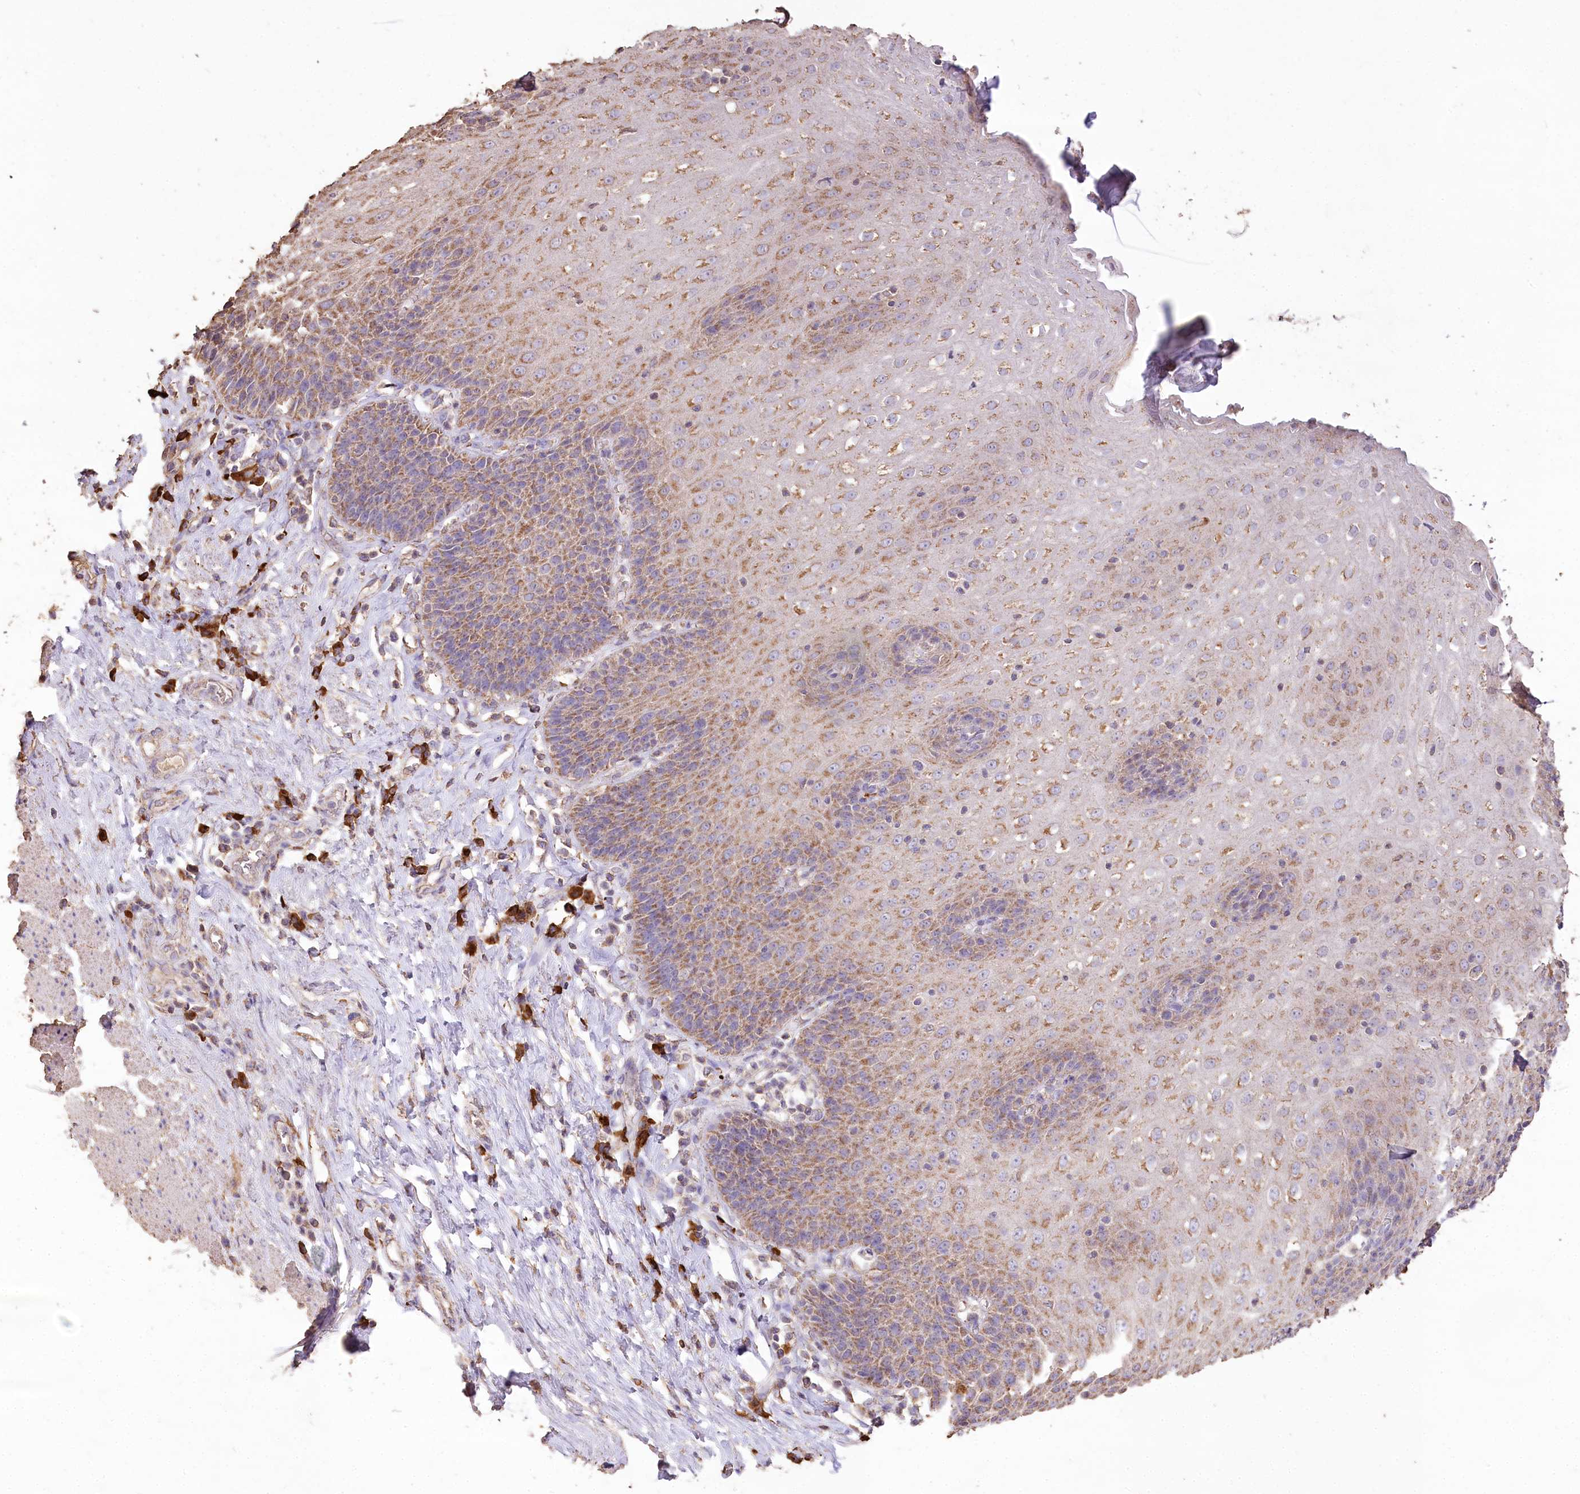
{"staining": {"intensity": "moderate", "quantity": "25%-75%", "location": "cytoplasmic/membranous"}, "tissue": "esophagus", "cell_type": "Squamous epithelial cells", "image_type": "normal", "snomed": [{"axis": "morphology", "description": "Normal tissue, NOS"}, {"axis": "topography", "description": "Esophagus"}], "caption": "A high-resolution image shows IHC staining of normal esophagus, which reveals moderate cytoplasmic/membranous positivity in approximately 25%-75% of squamous epithelial cells.", "gene": "IREB2", "patient": {"sex": "female", "age": 61}}